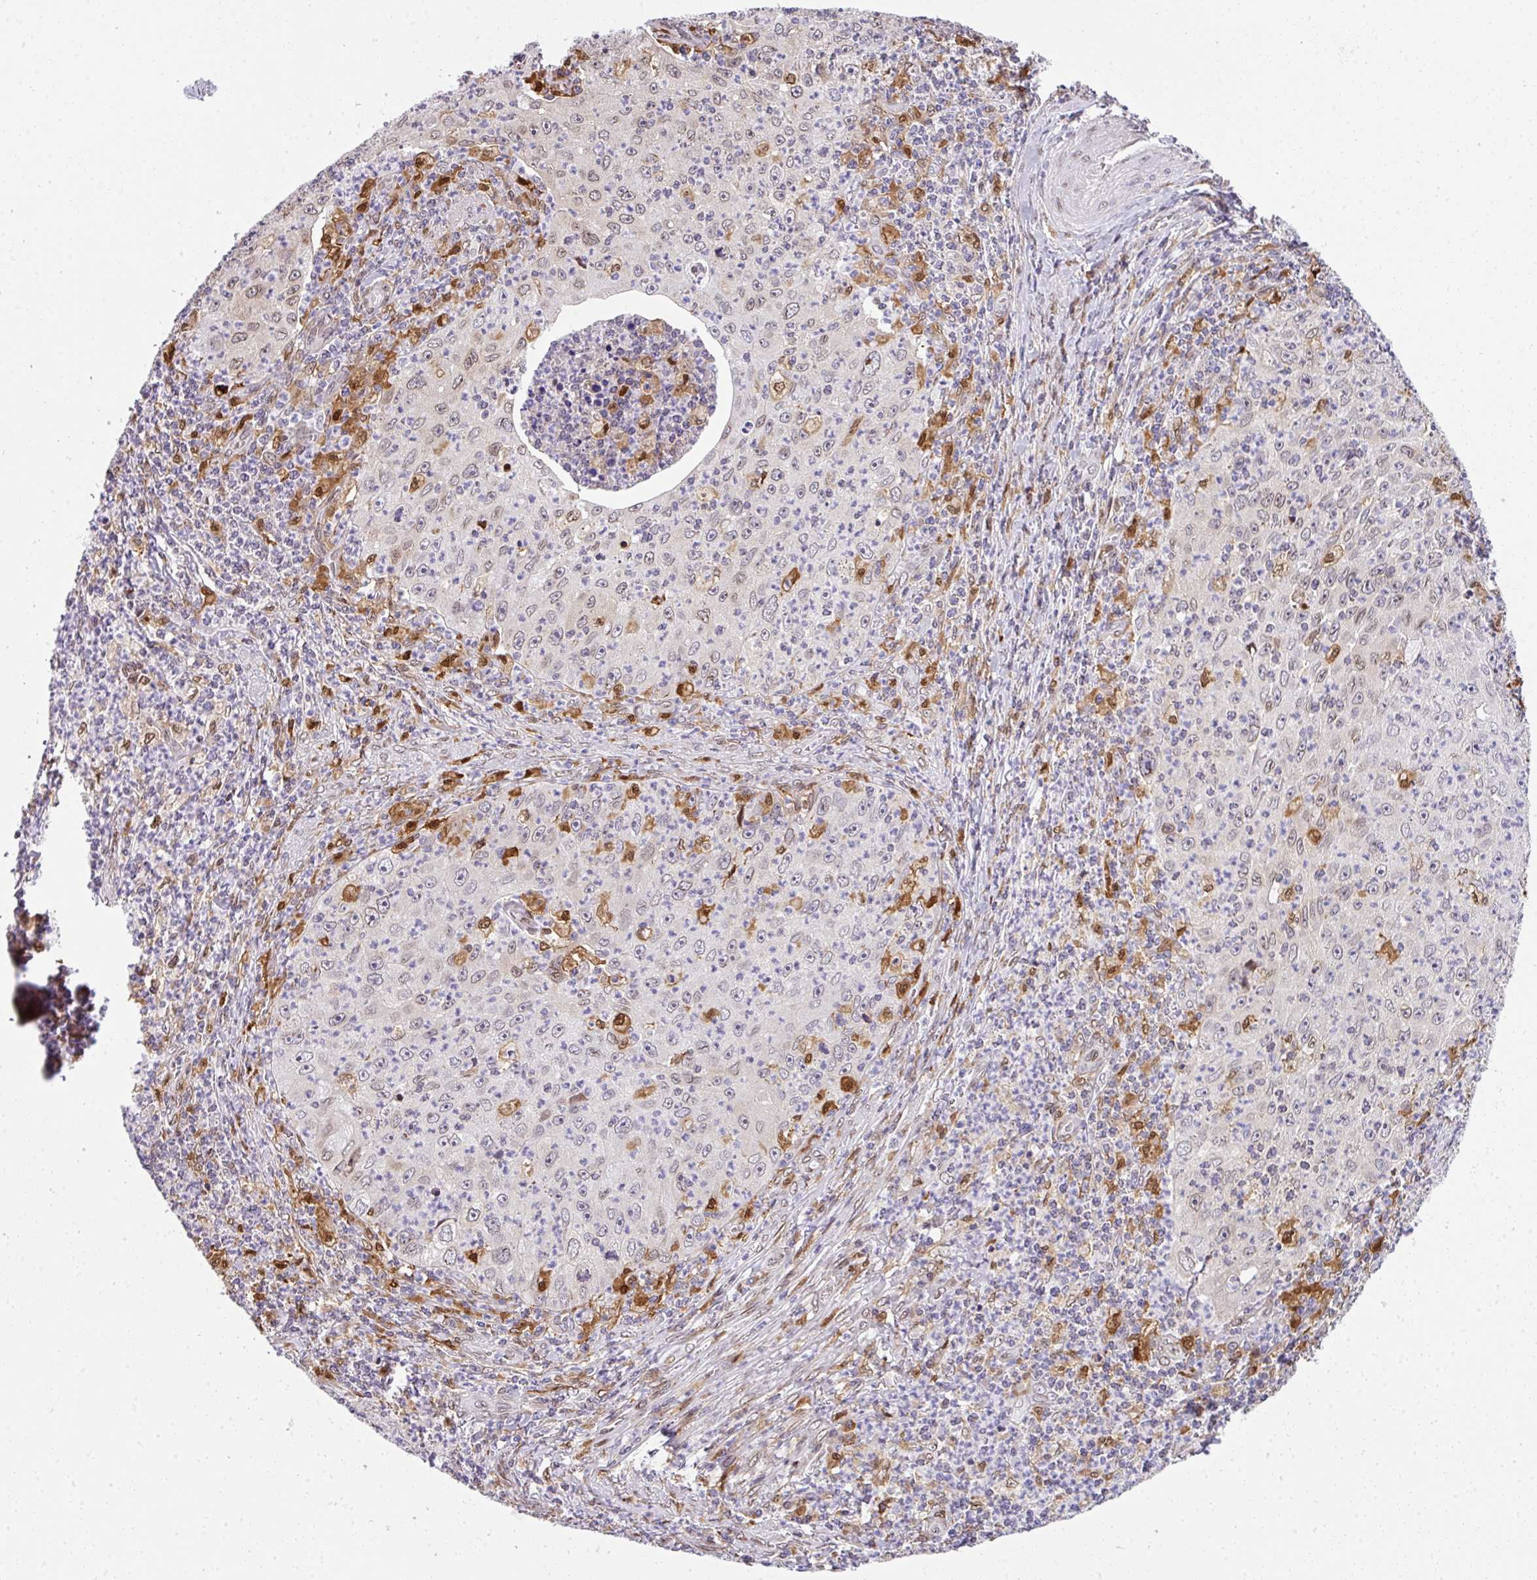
{"staining": {"intensity": "moderate", "quantity": "<25%", "location": "nuclear"}, "tissue": "cervical cancer", "cell_type": "Tumor cells", "image_type": "cancer", "snomed": [{"axis": "morphology", "description": "Squamous cell carcinoma, NOS"}, {"axis": "topography", "description": "Cervix"}], "caption": "Immunohistochemistry of human cervical squamous cell carcinoma displays low levels of moderate nuclear positivity in approximately <25% of tumor cells.", "gene": "PLK1", "patient": {"sex": "female", "age": 30}}